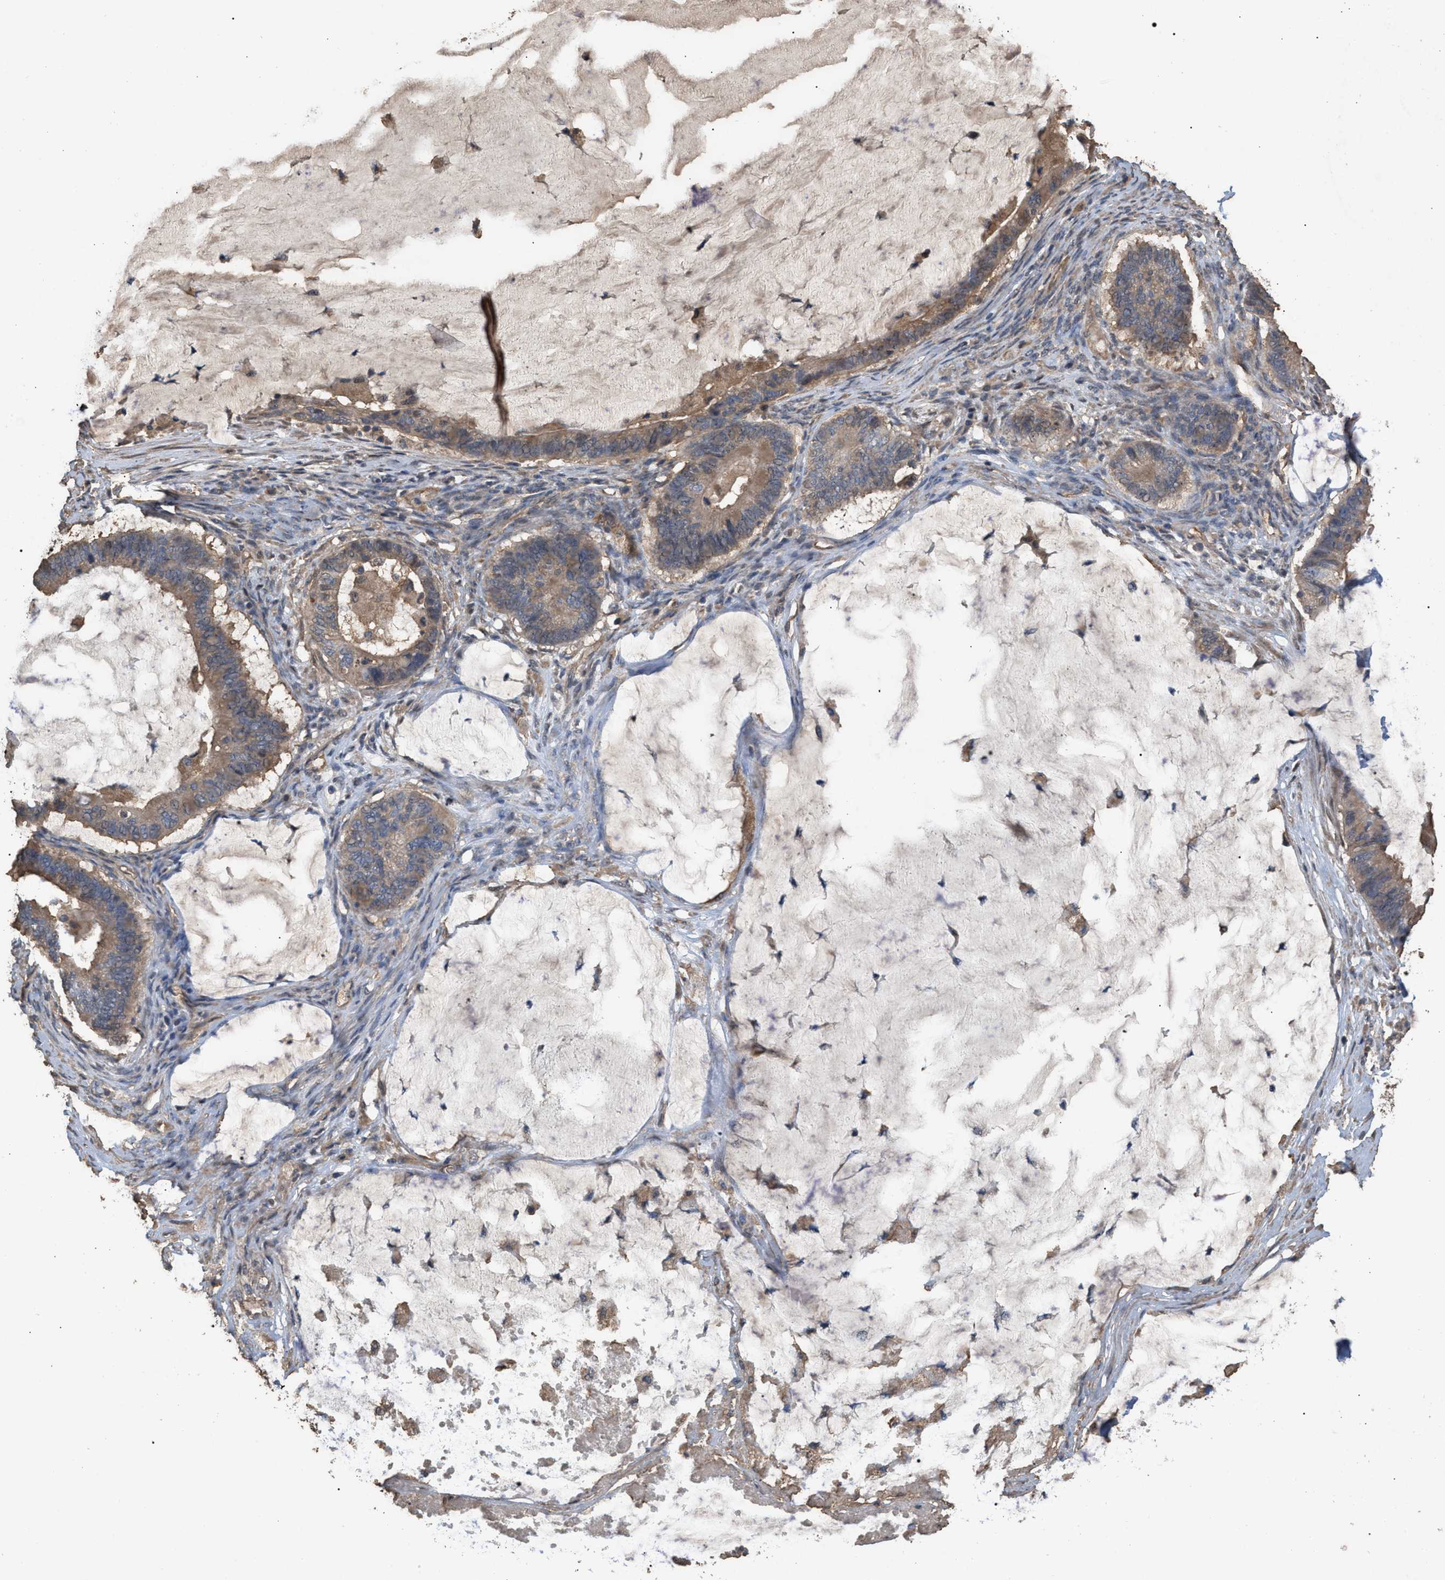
{"staining": {"intensity": "moderate", "quantity": ">75%", "location": "cytoplasmic/membranous"}, "tissue": "ovarian cancer", "cell_type": "Tumor cells", "image_type": "cancer", "snomed": [{"axis": "morphology", "description": "Cystadenocarcinoma, mucinous, NOS"}, {"axis": "topography", "description": "Ovary"}], "caption": "High-power microscopy captured an IHC histopathology image of ovarian mucinous cystadenocarcinoma, revealing moderate cytoplasmic/membranous positivity in approximately >75% of tumor cells.", "gene": "HTRA3", "patient": {"sex": "female", "age": 61}}